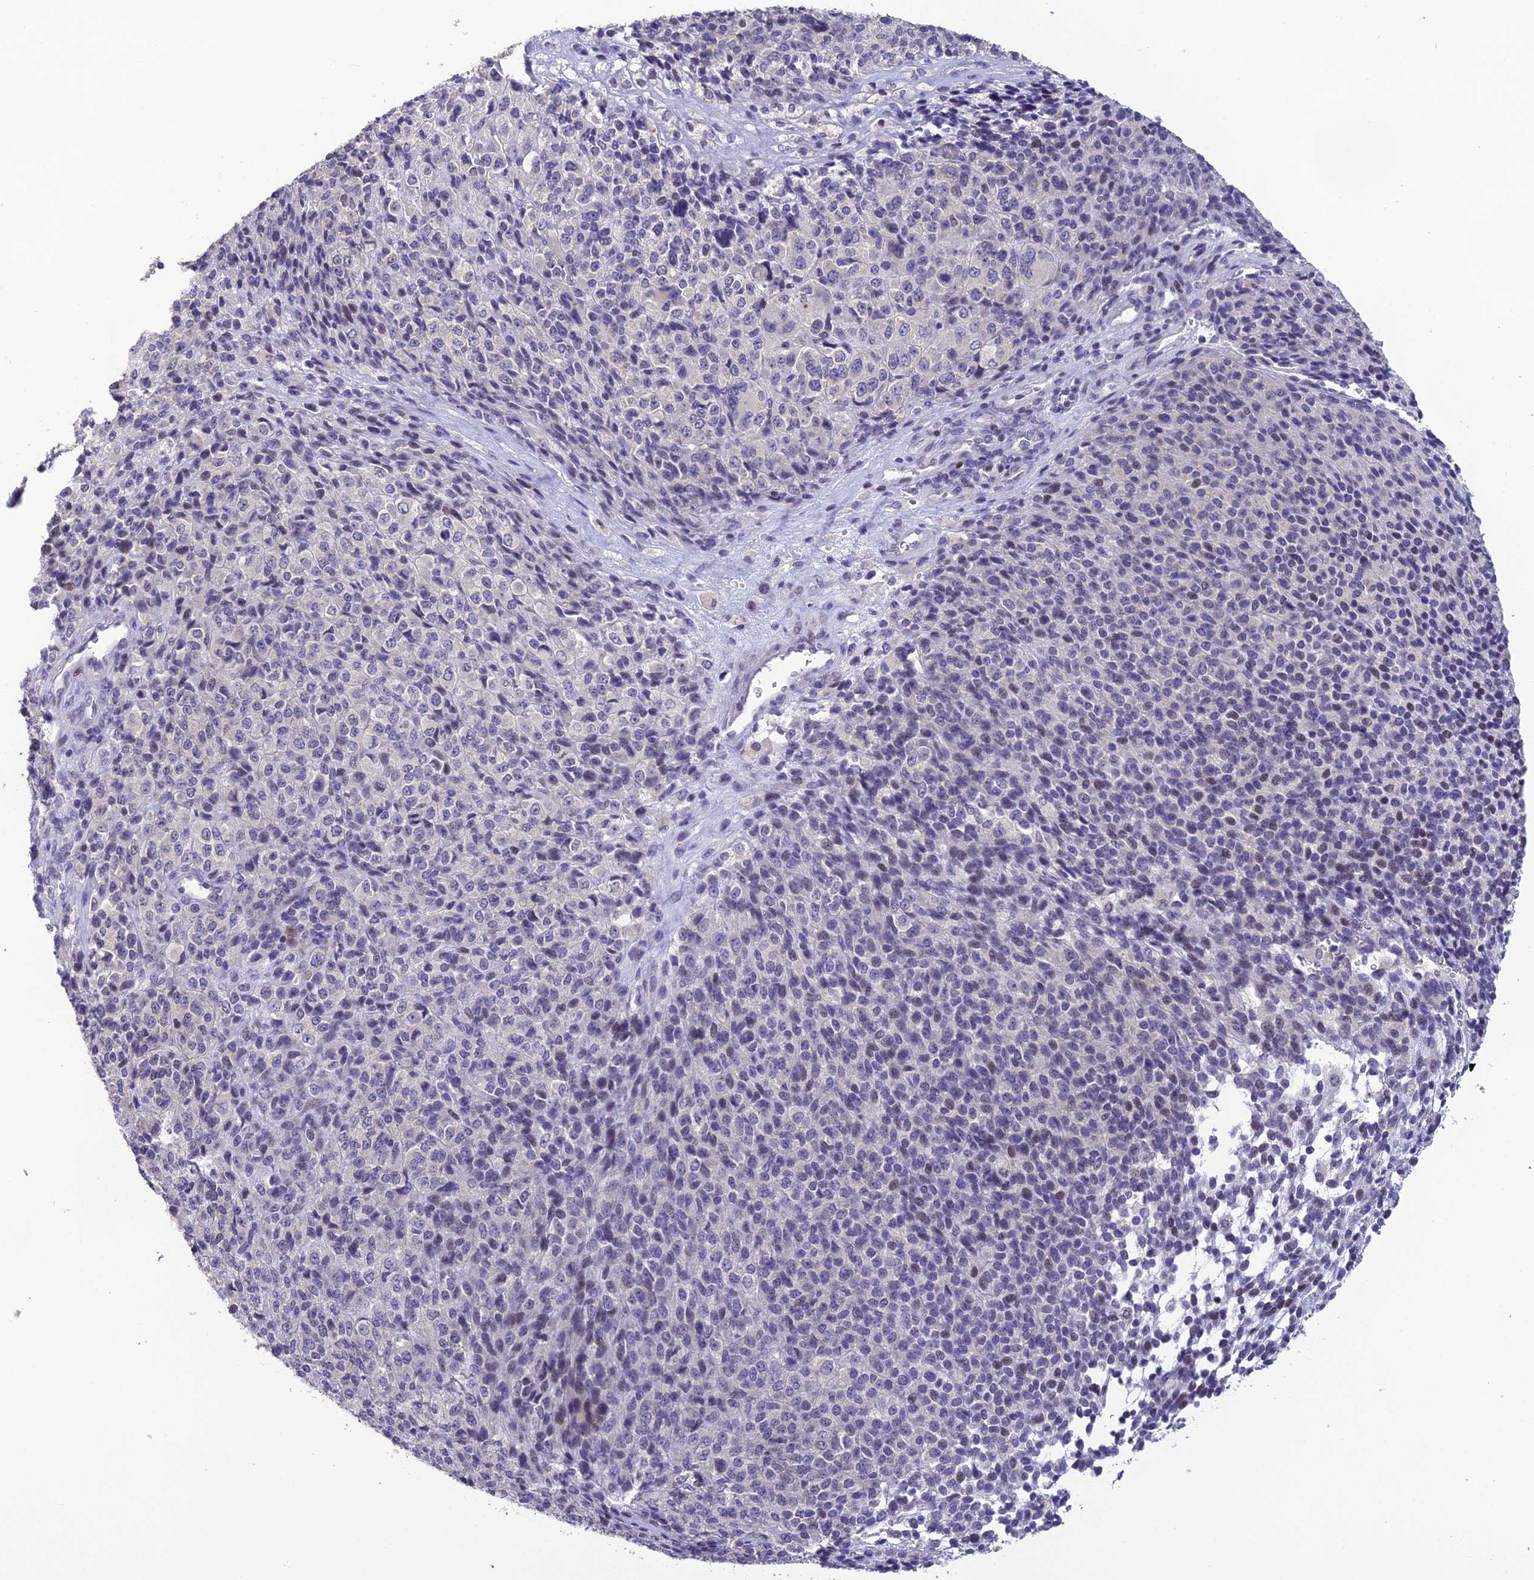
{"staining": {"intensity": "negative", "quantity": "none", "location": "none"}, "tissue": "melanoma", "cell_type": "Tumor cells", "image_type": "cancer", "snomed": [{"axis": "morphology", "description": "Malignant melanoma, Metastatic site"}, {"axis": "topography", "description": "Brain"}], "caption": "IHC of malignant melanoma (metastatic site) reveals no positivity in tumor cells.", "gene": "TMEM134", "patient": {"sex": "female", "age": 56}}